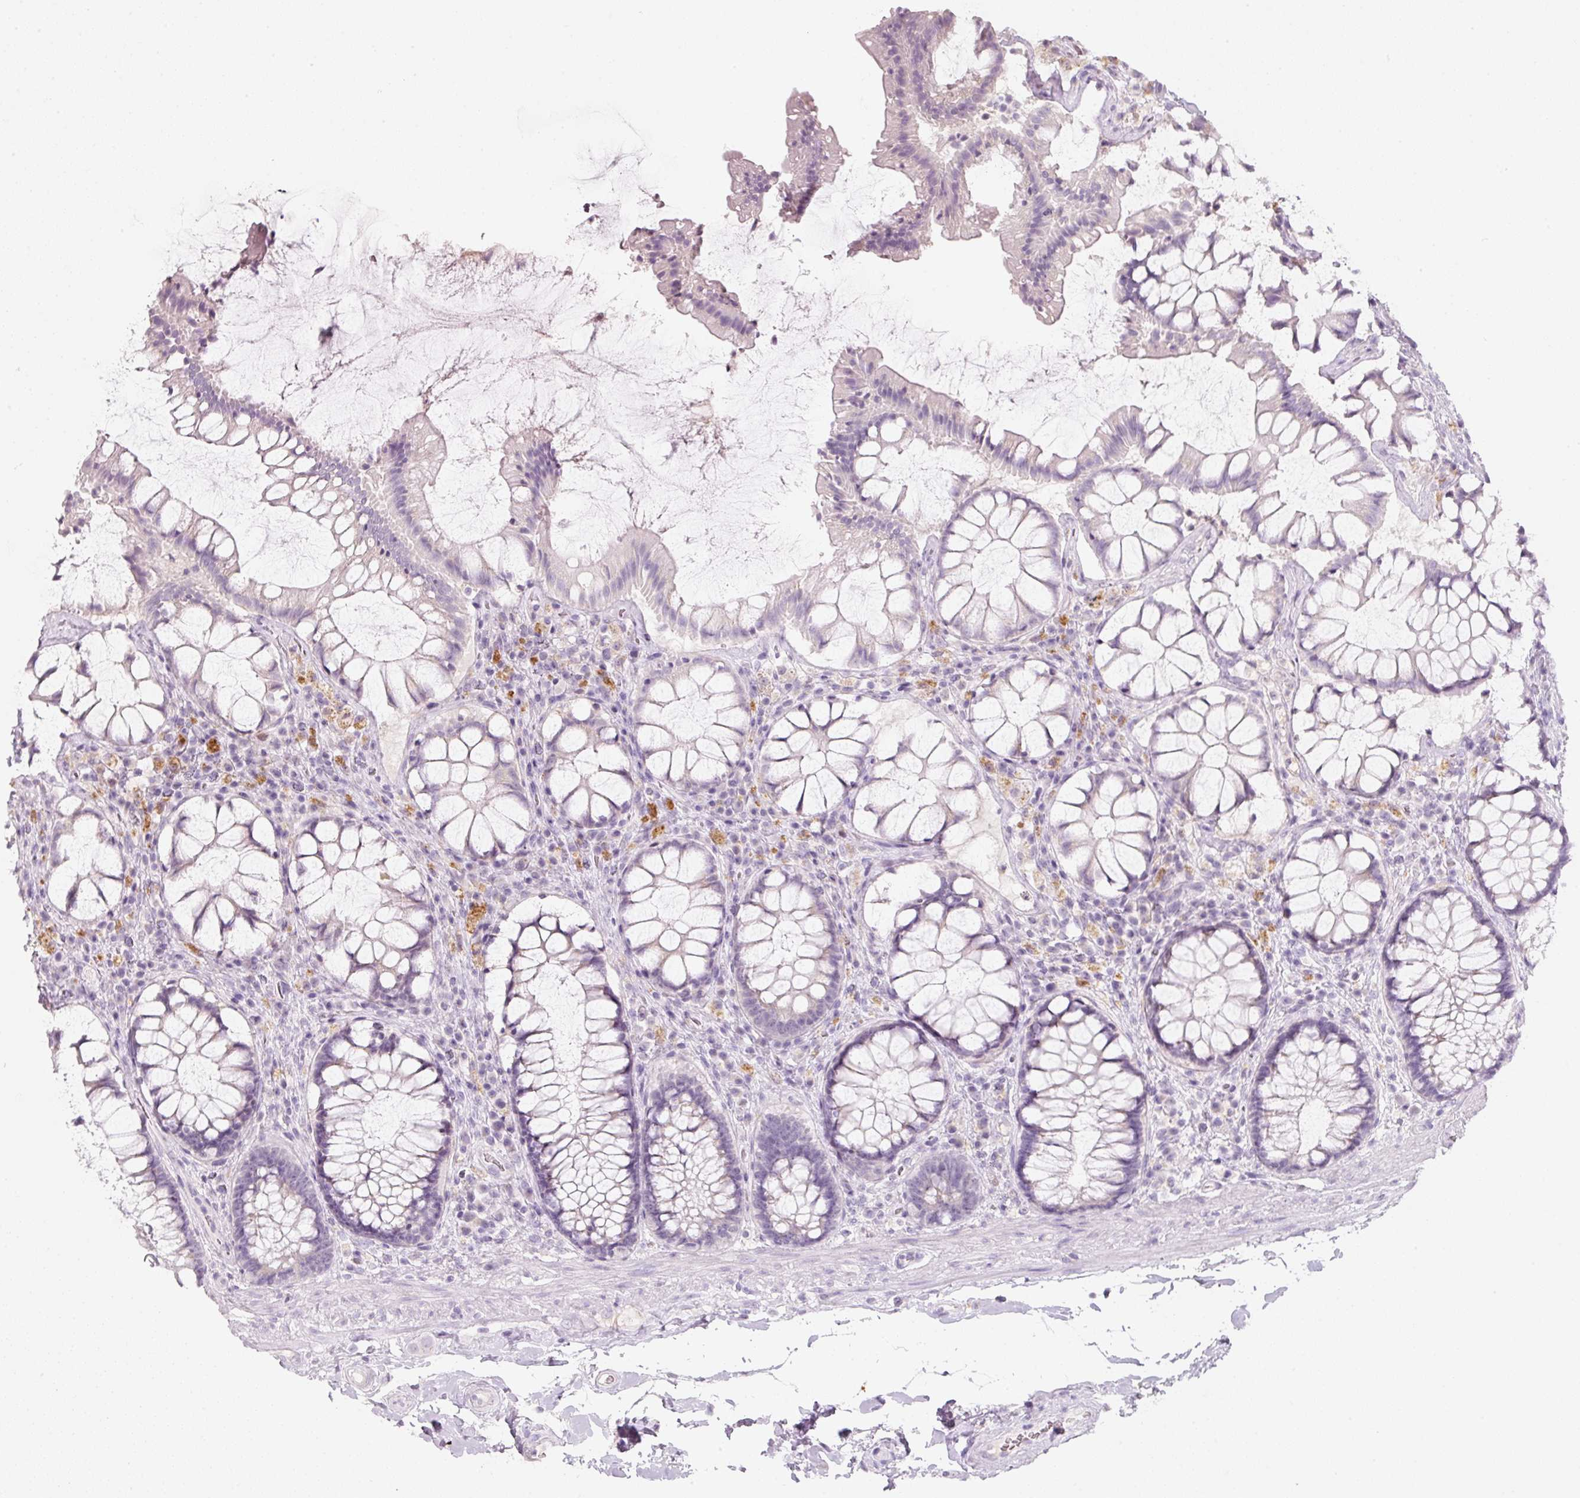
{"staining": {"intensity": "negative", "quantity": "none", "location": "none"}, "tissue": "rectum", "cell_type": "Glandular cells", "image_type": "normal", "snomed": [{"axis": "morphology", "description": "Normal tissue, NOS"}, {"axis": "topography", "description": "Rectum"}], "caption": "The IHC photomicrograph has no significant expression in glandular cells of rectum.", "gene": "ENSG00000206549", "patient": {"sex": "female", "age": 58}}